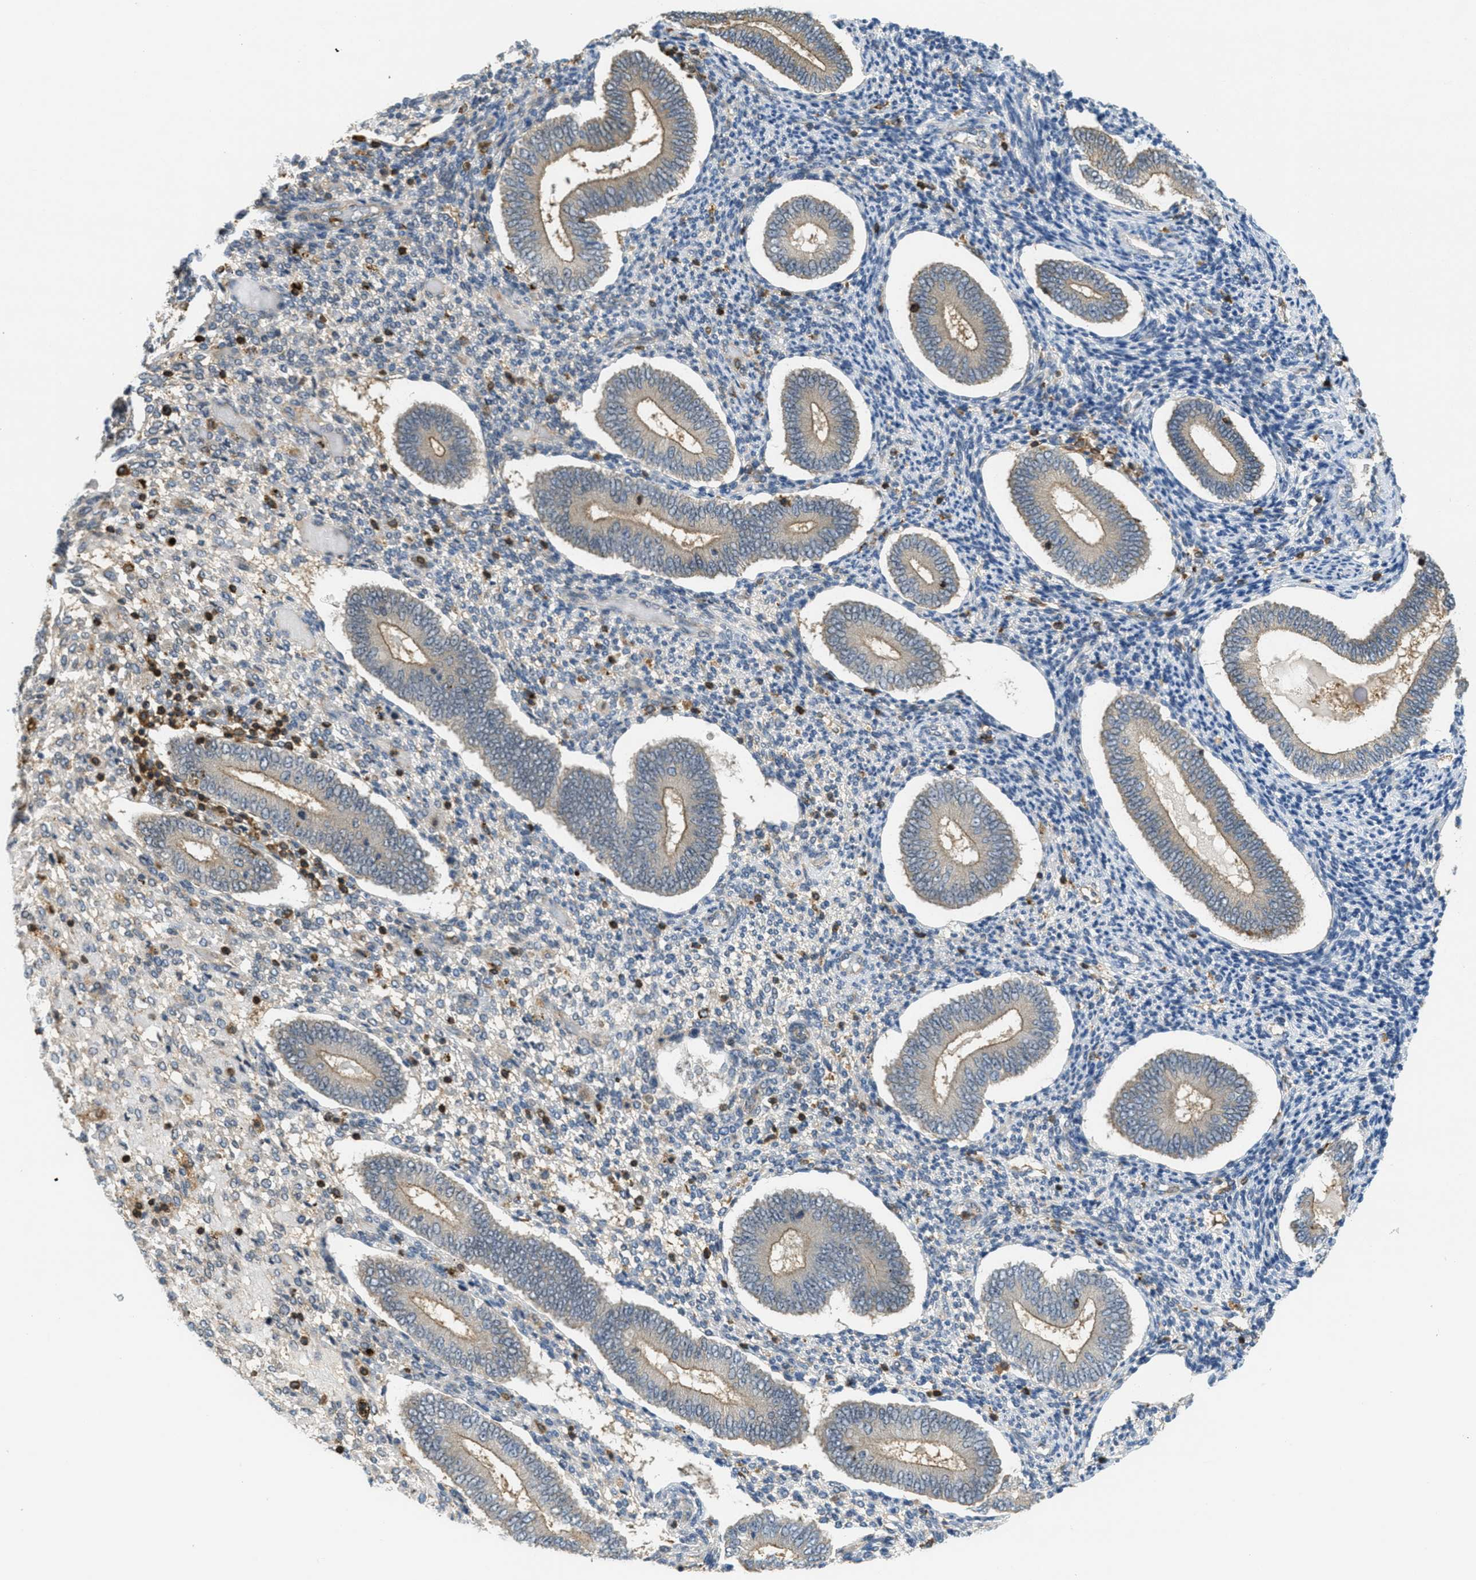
{"staining": {"intensity": "negative", "quantity": "none", "location": "none"}, "tissue": "endometrium", "cell_type": "Cells in endometrial stroma", "image_type": "normal", "snomed": [{"axis": "morphology", "description": "Normal tissue, NOS"}, {"axis": "topography", "description": "Endometrium"}], "caption": "Endometrium was stained to show a protein in brown. There is no significant staining in cells in endometrial stroma. (DAB immunohistochemistry visualized using brightfield microscopy, high magnification).", "gene": "GRIK2", "patient": {"sex": "female", "age": 42}}